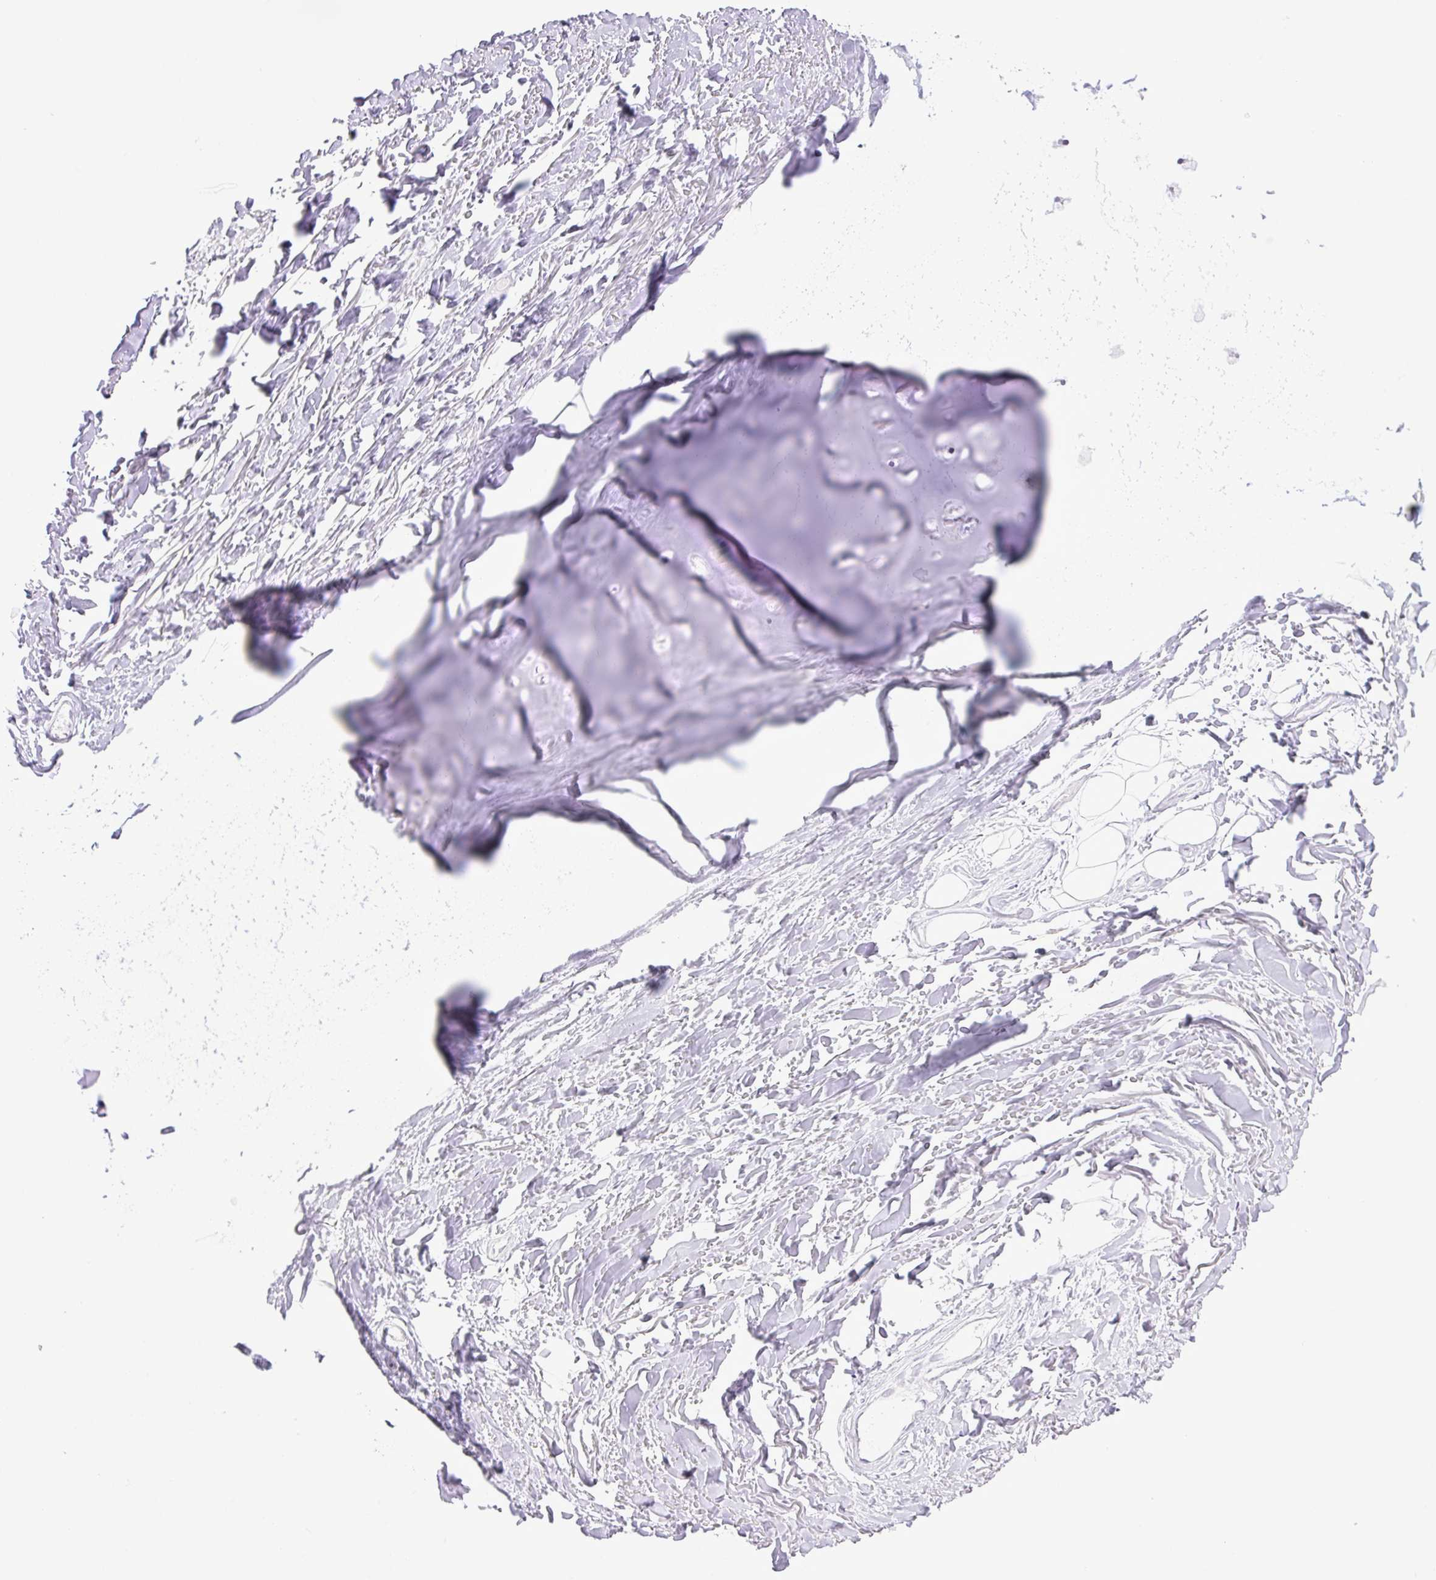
{"staining": {"intensity": "moderate", "quantity": "<25%", "location": "nuclear"}, "tissue": "adipose tissue", "cell_type": "Adipocytes", "image_type": "normal", "snomed": [{"axis": "morphology", "description": "Normal tissue, NOS"}, {"axis": "topography", "description": "Cartilage tissue"}], "caption": "An immunohistochemistry (IHC) photomicrograph of benign tissue is shown. Protein staining in brown shows moderate nuclear positivity in adipose tissue within adipocytes. The protein of interest is stained brown, and the nuclei are stained in blue (DAB (3,3'-diaminobenzidine) IHC with brightfield microscopy, high magnification).", "gene": "SGTA", "patient": {"sex": "male", "age": 57}}